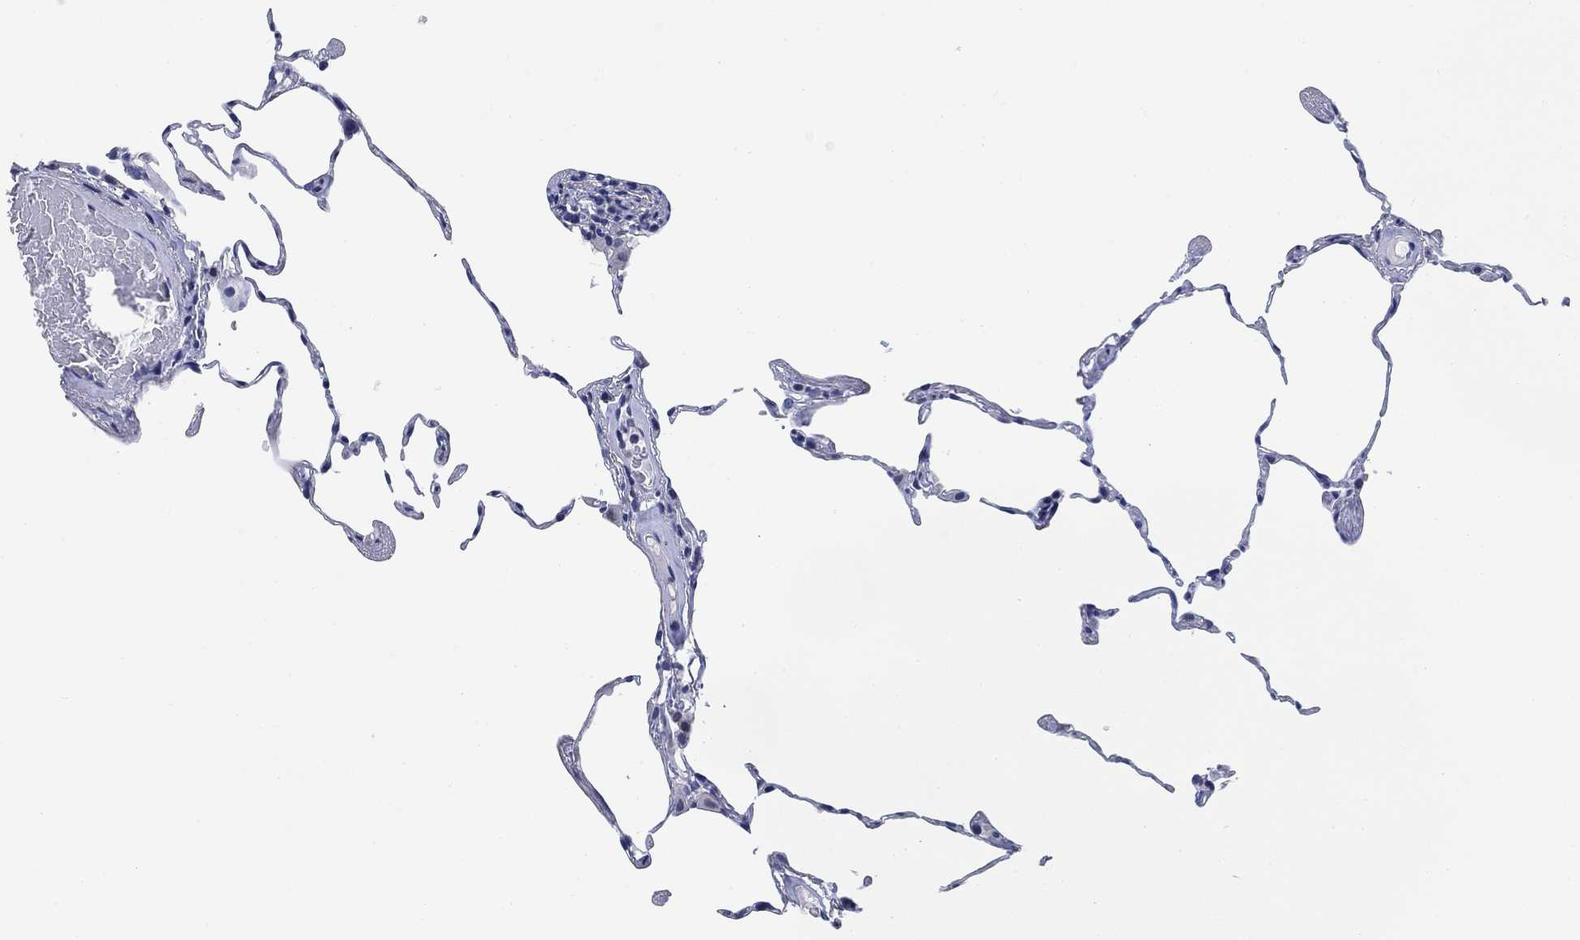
{"staining": {"intensity": "negative", "quantity": "none", "location": "none"}, "tissue": "lung", "cell_type": "Alveolar cells", "image_type": "normal", "snomed": [{"axis": "morphology", "description": "Normal tissue, NOS"}, {"axis": "topography", "description": "Lung"}], "caption": "A histopathology image of lung stained for a protein reveals no brown staining in alveolar cells.", "gene": "DAZL", "patient": {"sex": "female", "age": 57}}